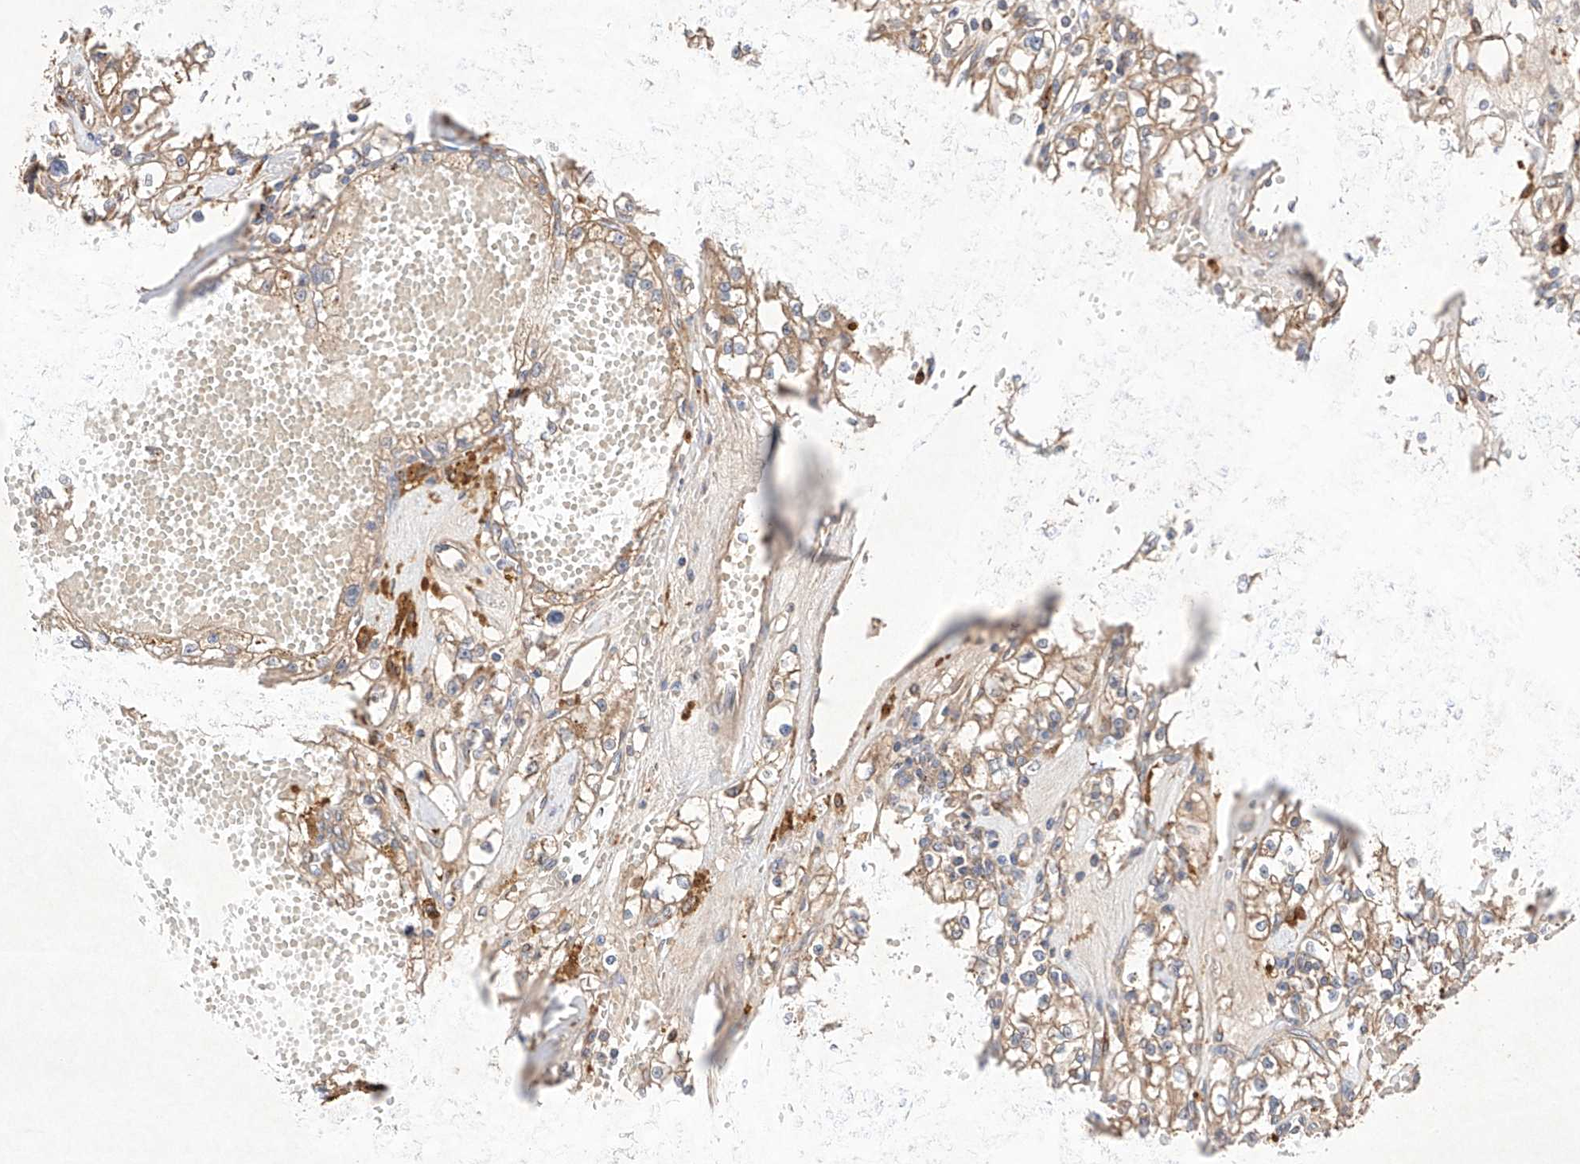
{"staining": {"intensity": "moderate", "quantity": ">75%", "location": "cytoplasmic/membranous"}, "tissue": "renal cancer", "cell_type": "Tumor cells", "image_type": "cancer", "snomed": [{"axis": "morphology", "description": "Adenocarcinoma, NOS"}, {"axis": "topography", "description": "Kidney"}], "caption": "The histopathology image demonstrates staining of renal adenocarcinoma, revealing moderate cytoplasmic/membranous protein positivity (brown color) within tumor cells. The staining was performed using DAB, with brown indicating positive protein expression. Nuclei are stained blue with hematoxylin.", "gene": "C6orf62", "patient": {"sex": "male", "age": 56}}